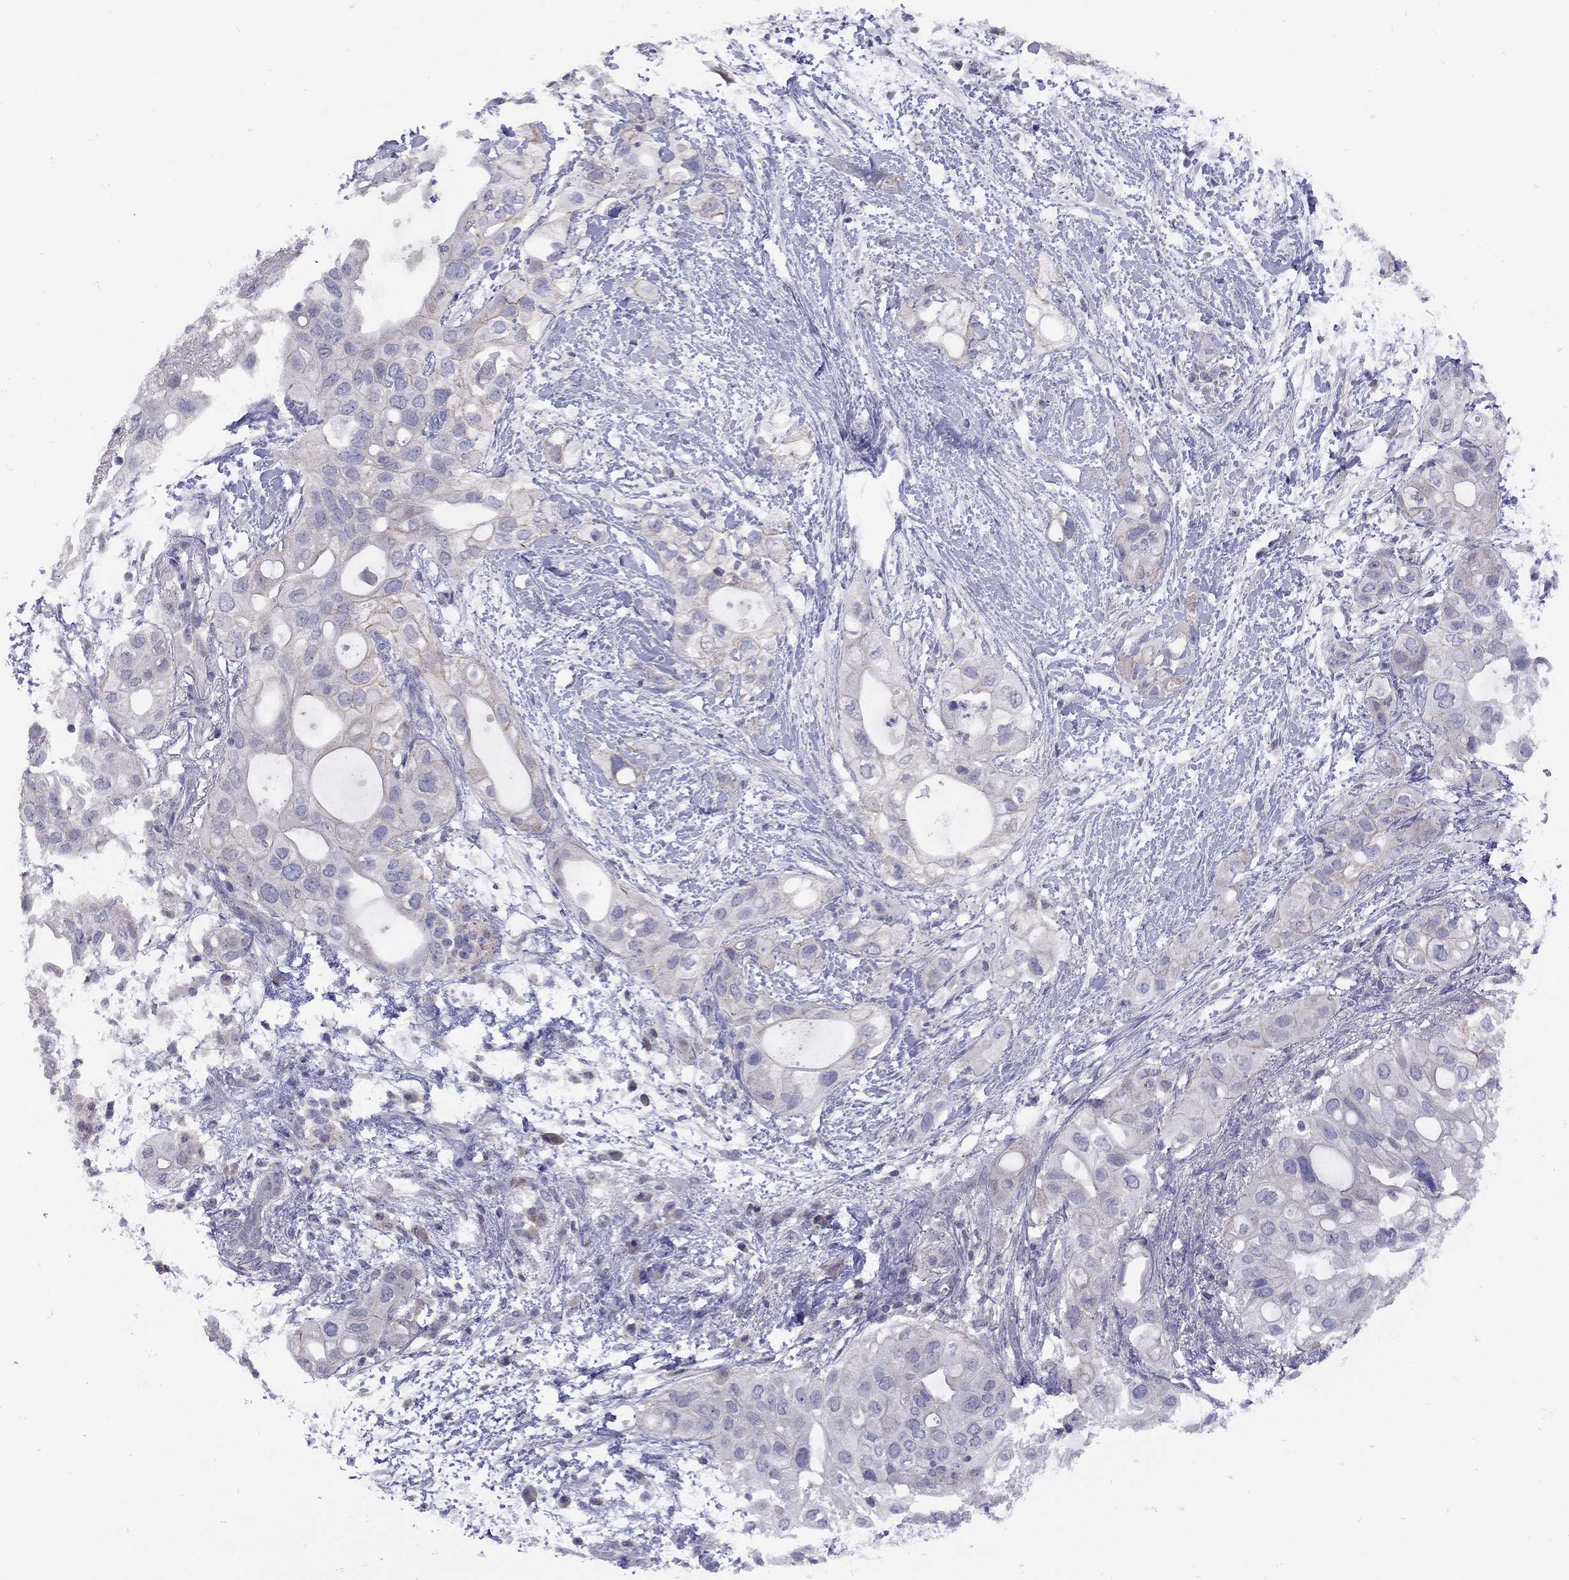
{"staining": {"intensity": "moderate", "quantity": "<25%", "location": "cytoplasmic/membranous"}, "tissue": "pancreatic cancer", "cell_type": "Tumor cells", "image_type": "cancer", "snomed": [{"axis": "morphology", "description": "Adenocarcinoma, NOS"}, {"axis": "topography", "description": "Pancreas"}], "caption": "Pancreatic adenocarcinoma stained with a brown dye demonstrates moderate cytoplasmic/membranous positive positivity in about <25% of tumor cells.", "gene": "RTP5", "patient": {"sex": "female", "age": 72}}